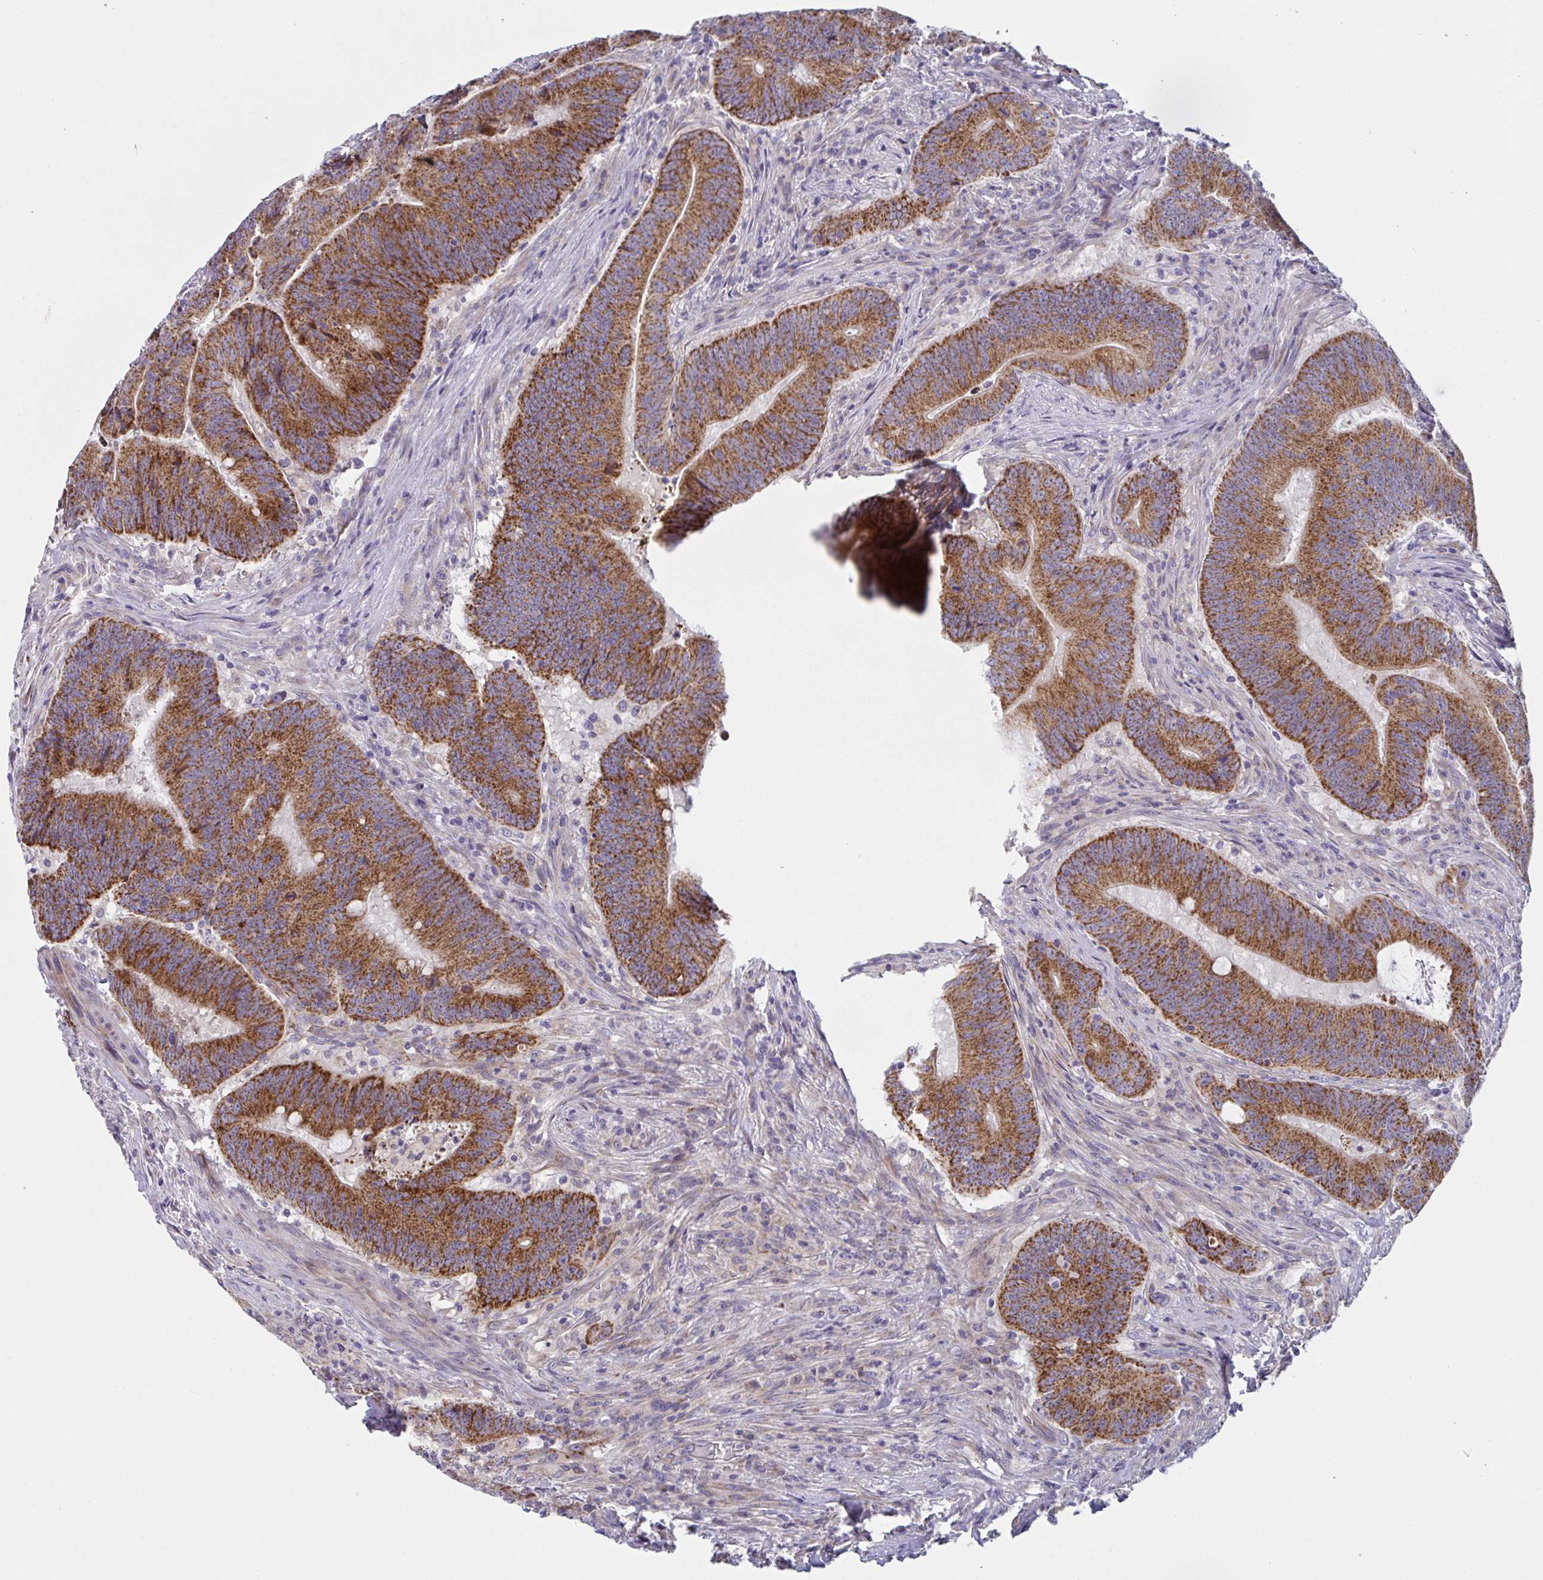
{"staining": {"intensity": "strong", "quantity": ">75%", "location": "cytoplasmic/membranous"}, "tissue": "colorectal cancer", "cell_type": "Tumor cells", "image_type": "cancer", "snomed": [{"axis": "morphology", "description": "Adenocarcinoma, NOS"}, {"axis": "topography", "description": "Colon"}], "caption": "Colorectal cancer was stained to show a protein in brown. There is high levels of strong cytoplasmic/membranous expression in approximately >75% of tumor cells.", "gene": "MRPS2", "patient": {"sex": "female", "age": 87}}